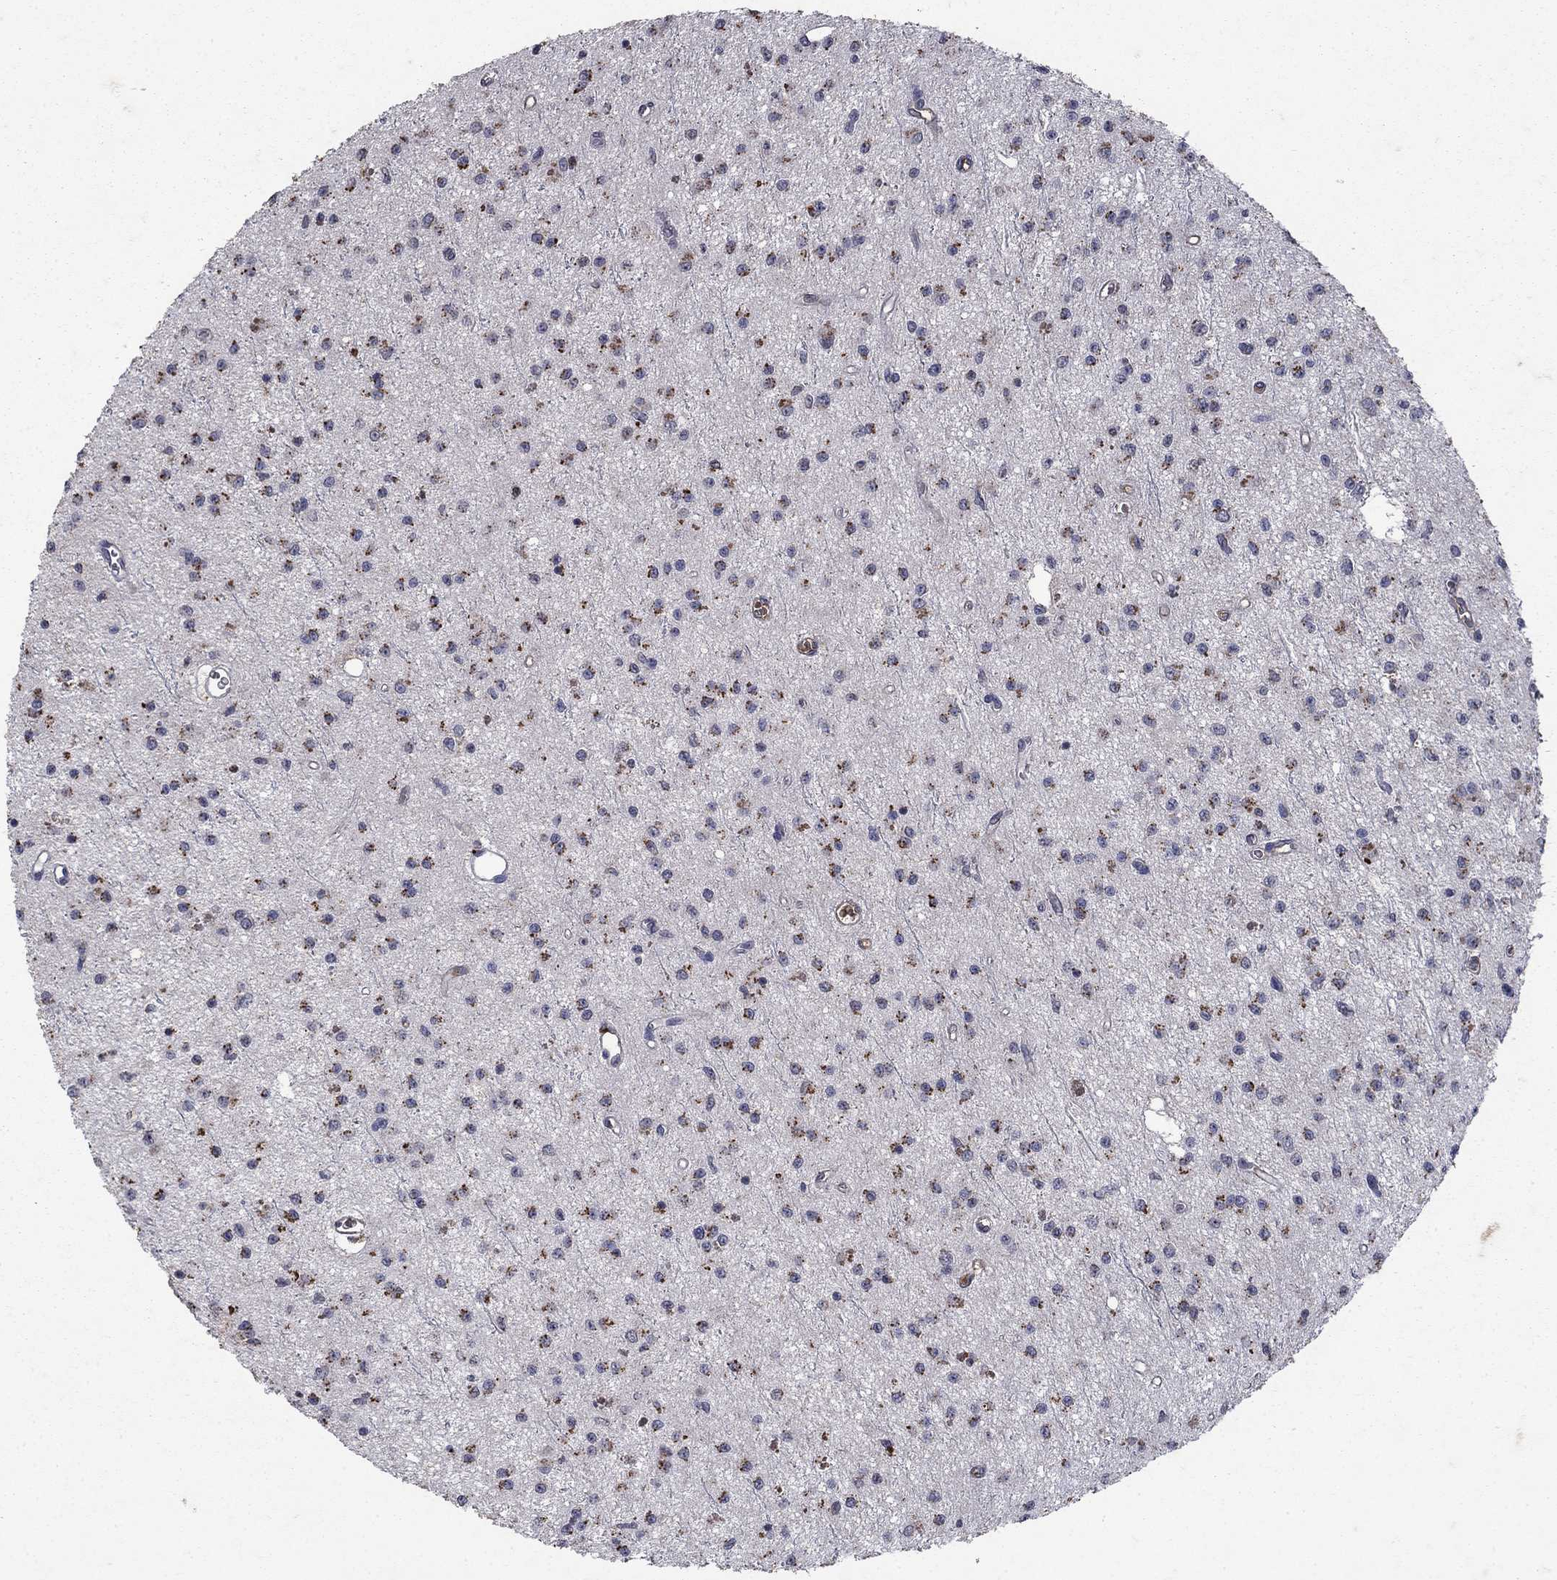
{"staining": {"intensity": "moderate", "quantity": "25%-75%", "location": "cytoplasmic/membranous"}, "tissue": "glioma", "cell_type": "Tumor cells", "image_type": "cancer", "snomed": [{"axis": "morphology", "description": "Glioma, malignant, Low grade"}, {"axis": "topography", "description": "Brain"}], "caption": "This photomicrograph shows glioma stained with immunohistochemistry to label a protein in brown. The cytoplasmic/membranous of tumor cells show moderate positivity for the protein. Nuclei are counter-stained blue.", "gene": "NPC2", "patient": {"sex": "female", "age": 45}}